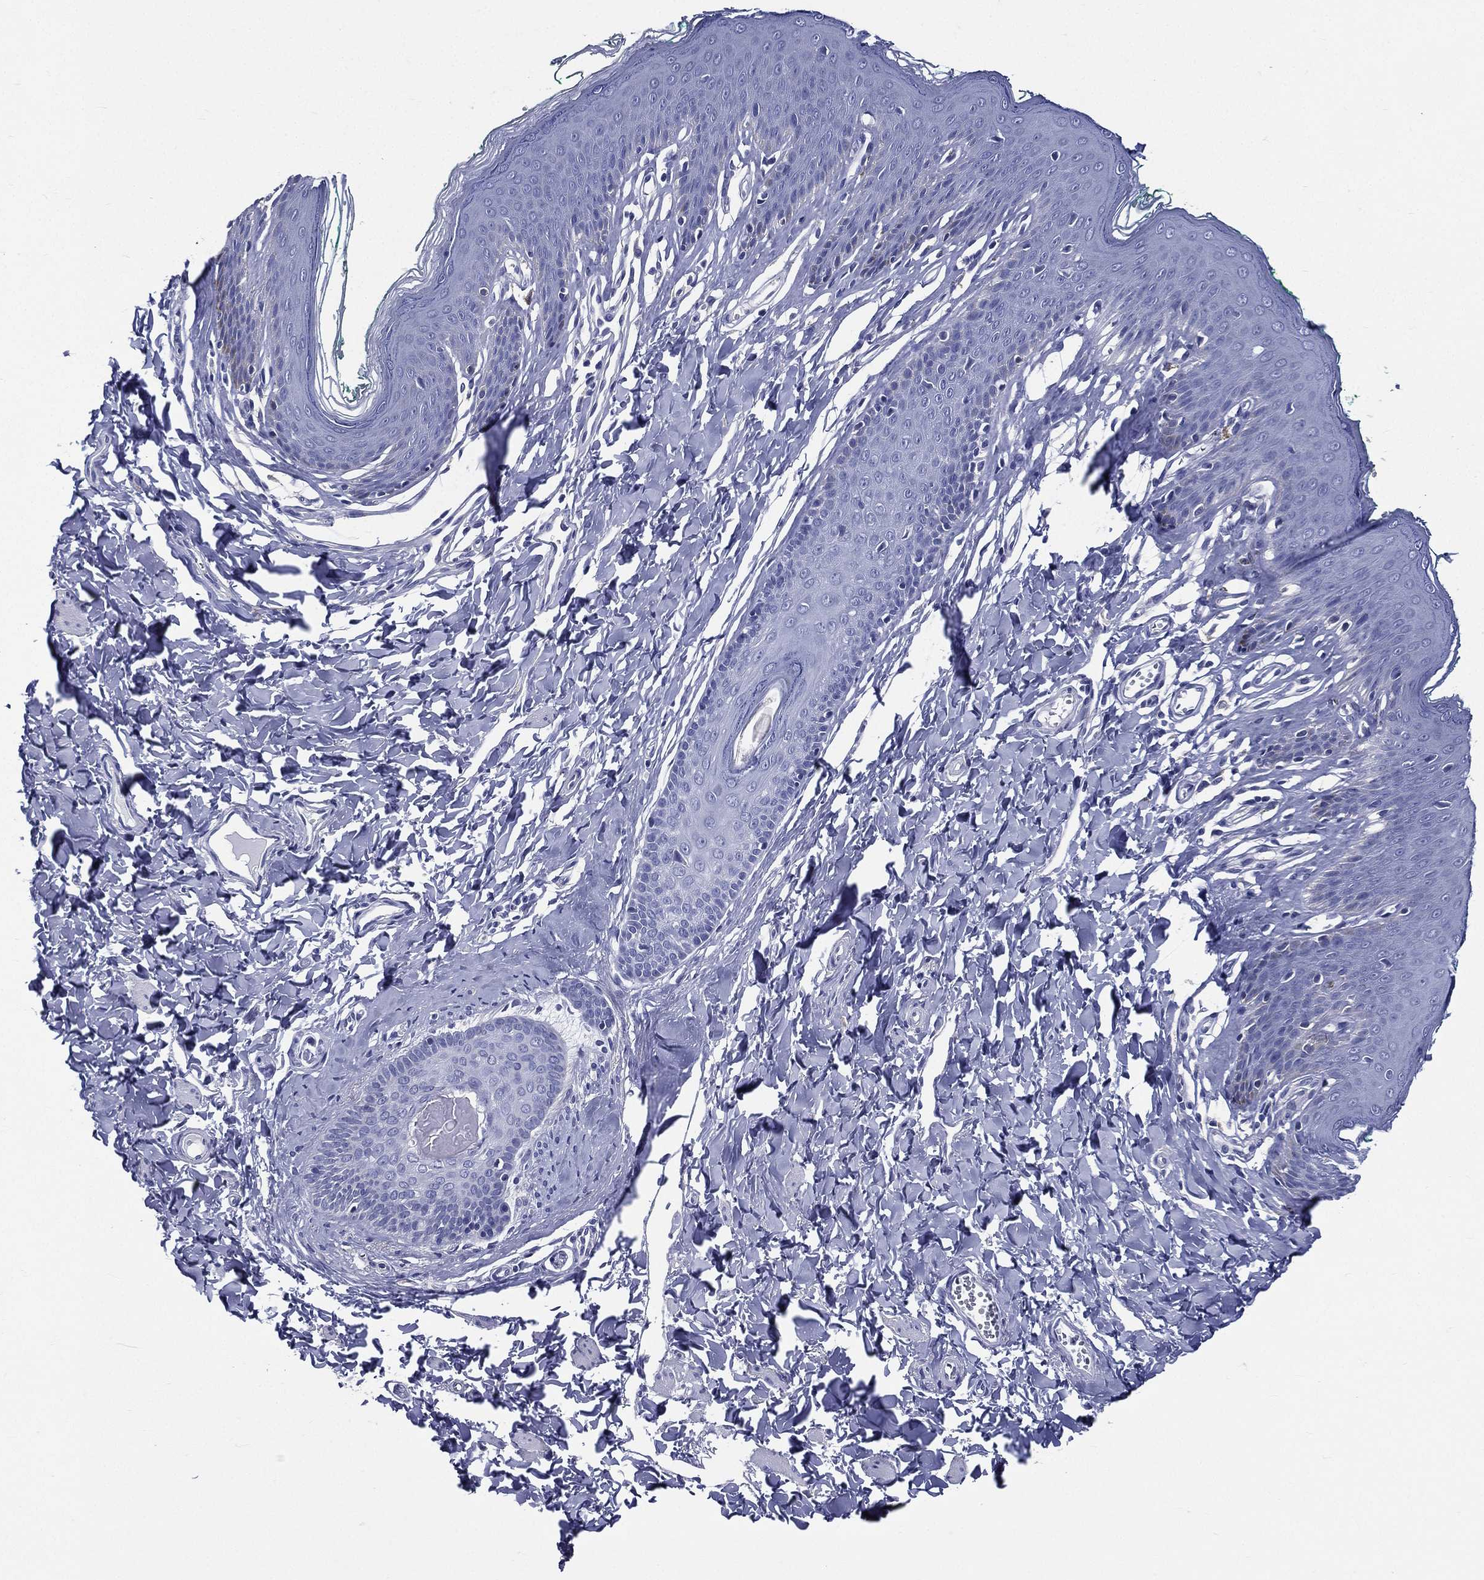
{"staining": {"intensity": "negative", "quantity": "none", "location": "none"}, "tissue": "skin", "cell_type": "Epidermal cells", "image_type": "normal", "snomed": [{"axis": "morphology", "description": "Normal tissue, NOS"}, {"axis": "topography", "description": "Vulva"}], "caption": "High magnification brightfield microscopy of normal skin stained with DAB (3,3'-diaminobenzidine) (brown) and counterstained with hematoxylin (blue): epidermal cells show no significant staining. (DAB (3,3'-diaminobenzidine) IHC, high magnification).", "gene": "DPYS", "patient": {"sex": "female", "age": 66}}